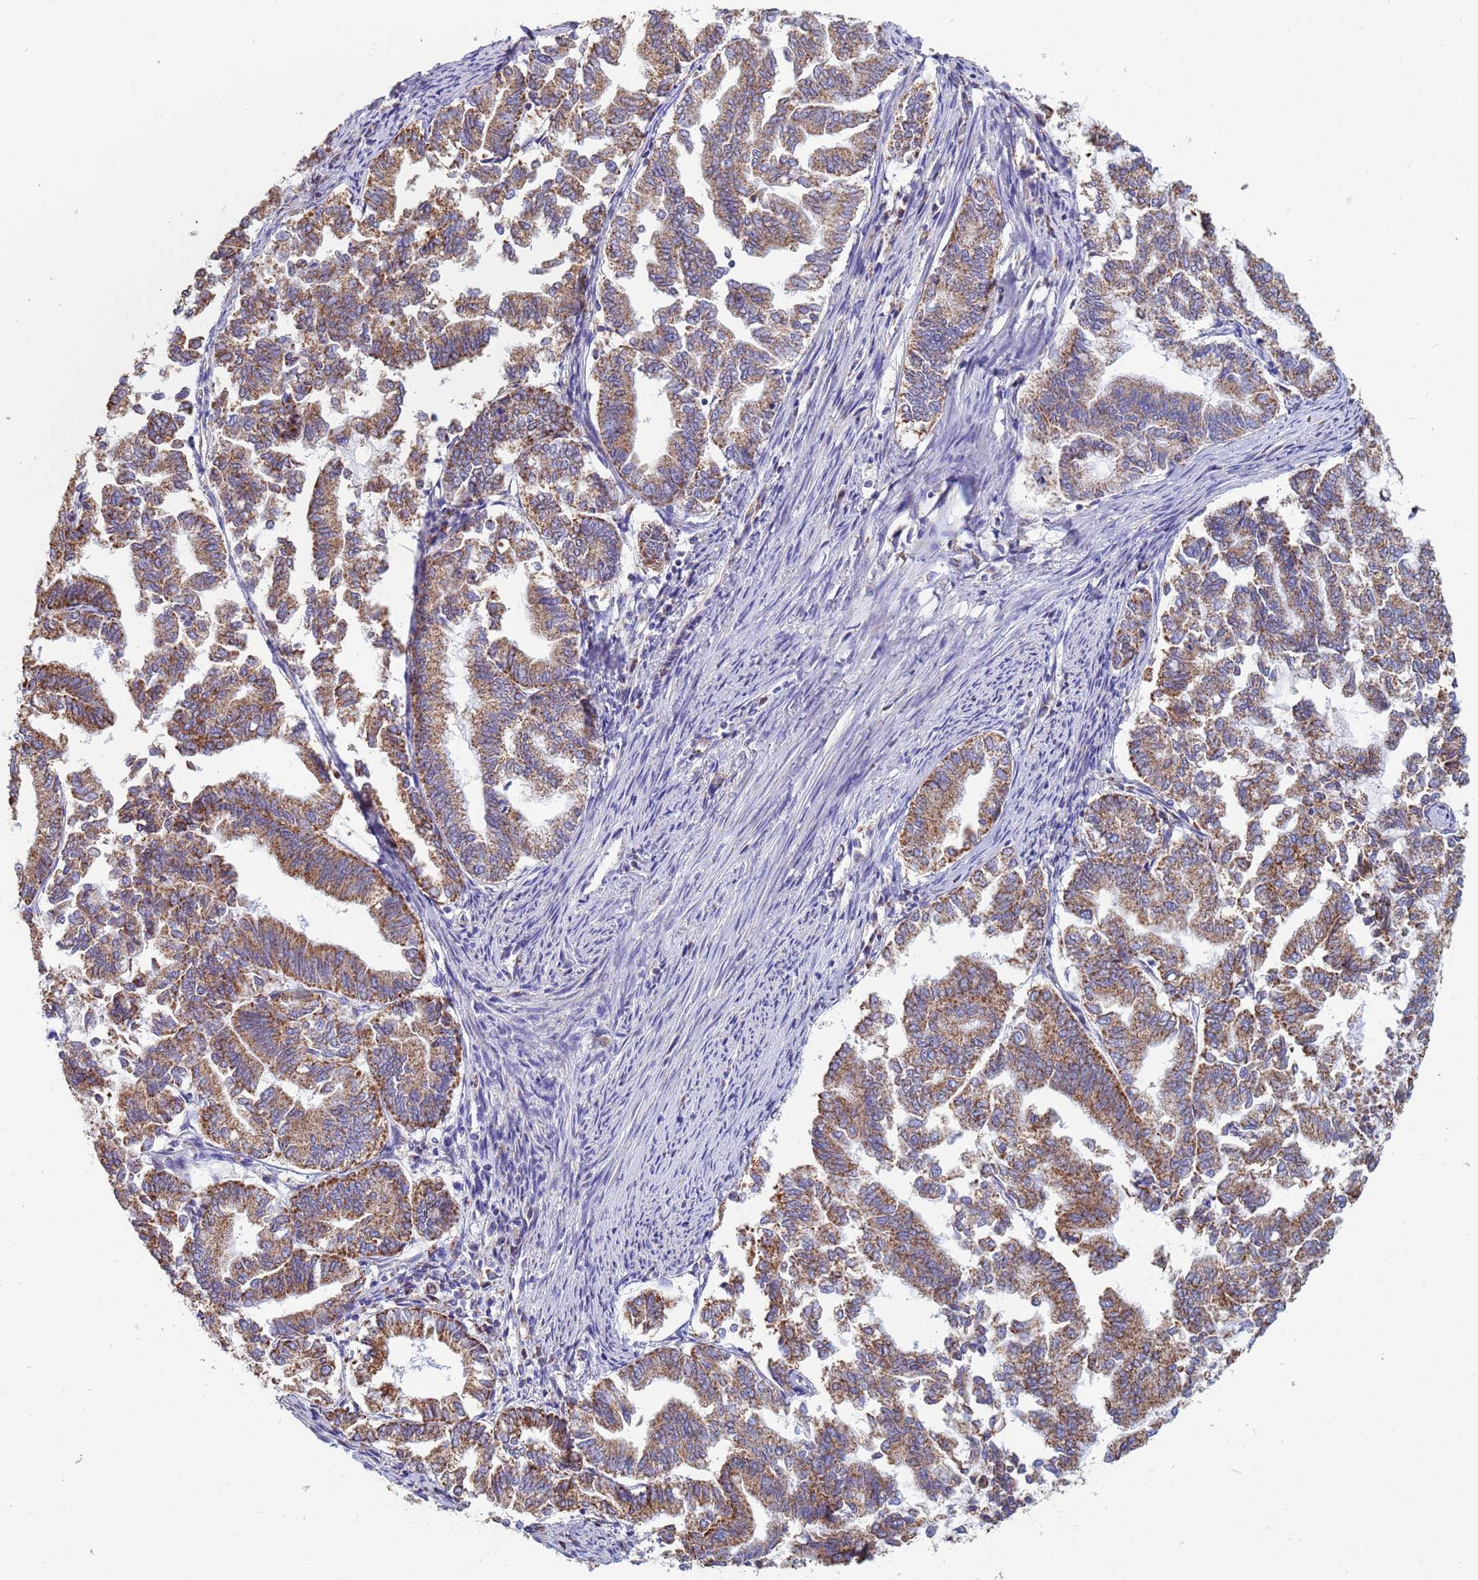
{"staining": {"intensity": "moderate", "quantity": ">75%", "location": "cytoplasmic/membranous"}, "tissue": "endometrial cancer", "cell_type": "Tumor cells", "image_type": "cancer", "snomed": [{"axis": "morphology", "description": "Adenocarcinoma, NOS"}, {"axis": "topography", "description": "Endometrium"}], "caption": "Tumor cells demonstrate medium levels of moderate cytoplasmic/membranous staining in approximately >75% of cells in endometrial cancer. Using DAB (3,3'-diaminobenzidine) (brown) and hematoxylin (blue) stains, captured at high magnification using brightfield microscopy.", "gene": "UQCRH", "patient": {"sex": "female", "age": 79}}